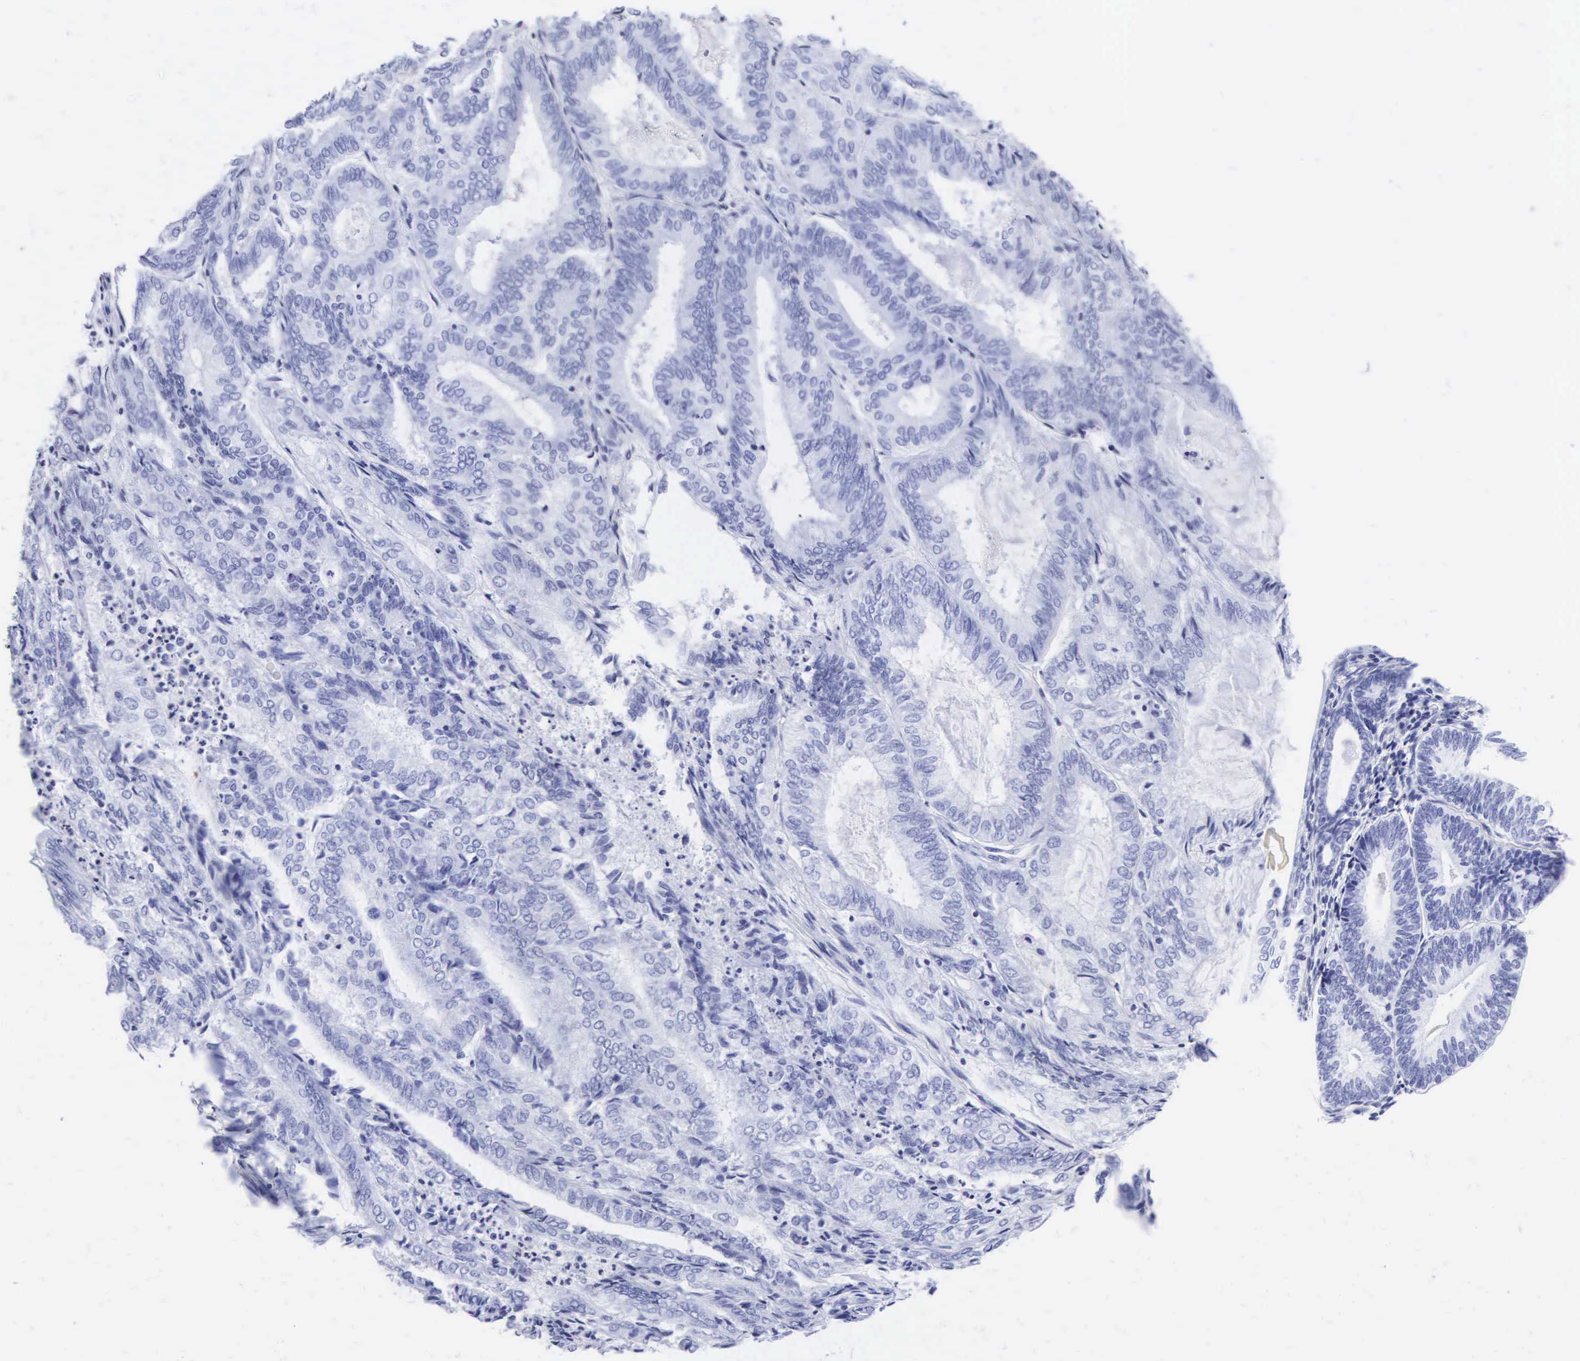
{"staining": {"intensity": "negative", "quantity": "none", "location": "none"}, "tissue": "endometrial cancer", "cell_type": "Tumor cells", "image_type": "cancer", "snomed": [{"axis": "morphology", "description": "Adenocarcinoma, NOS"}, {"axis": "topography", "description": "Endometrium"}], "caption": "An immunohistochemistry (IHC) histopathology image of endometrial cancer (adenocarcinoma) is shown. There is no staining in tumor cells of endometrial cancer (adenocarcinoma).", "gene": "CGB3", "patient": {"sex": "female", "age": 59}}